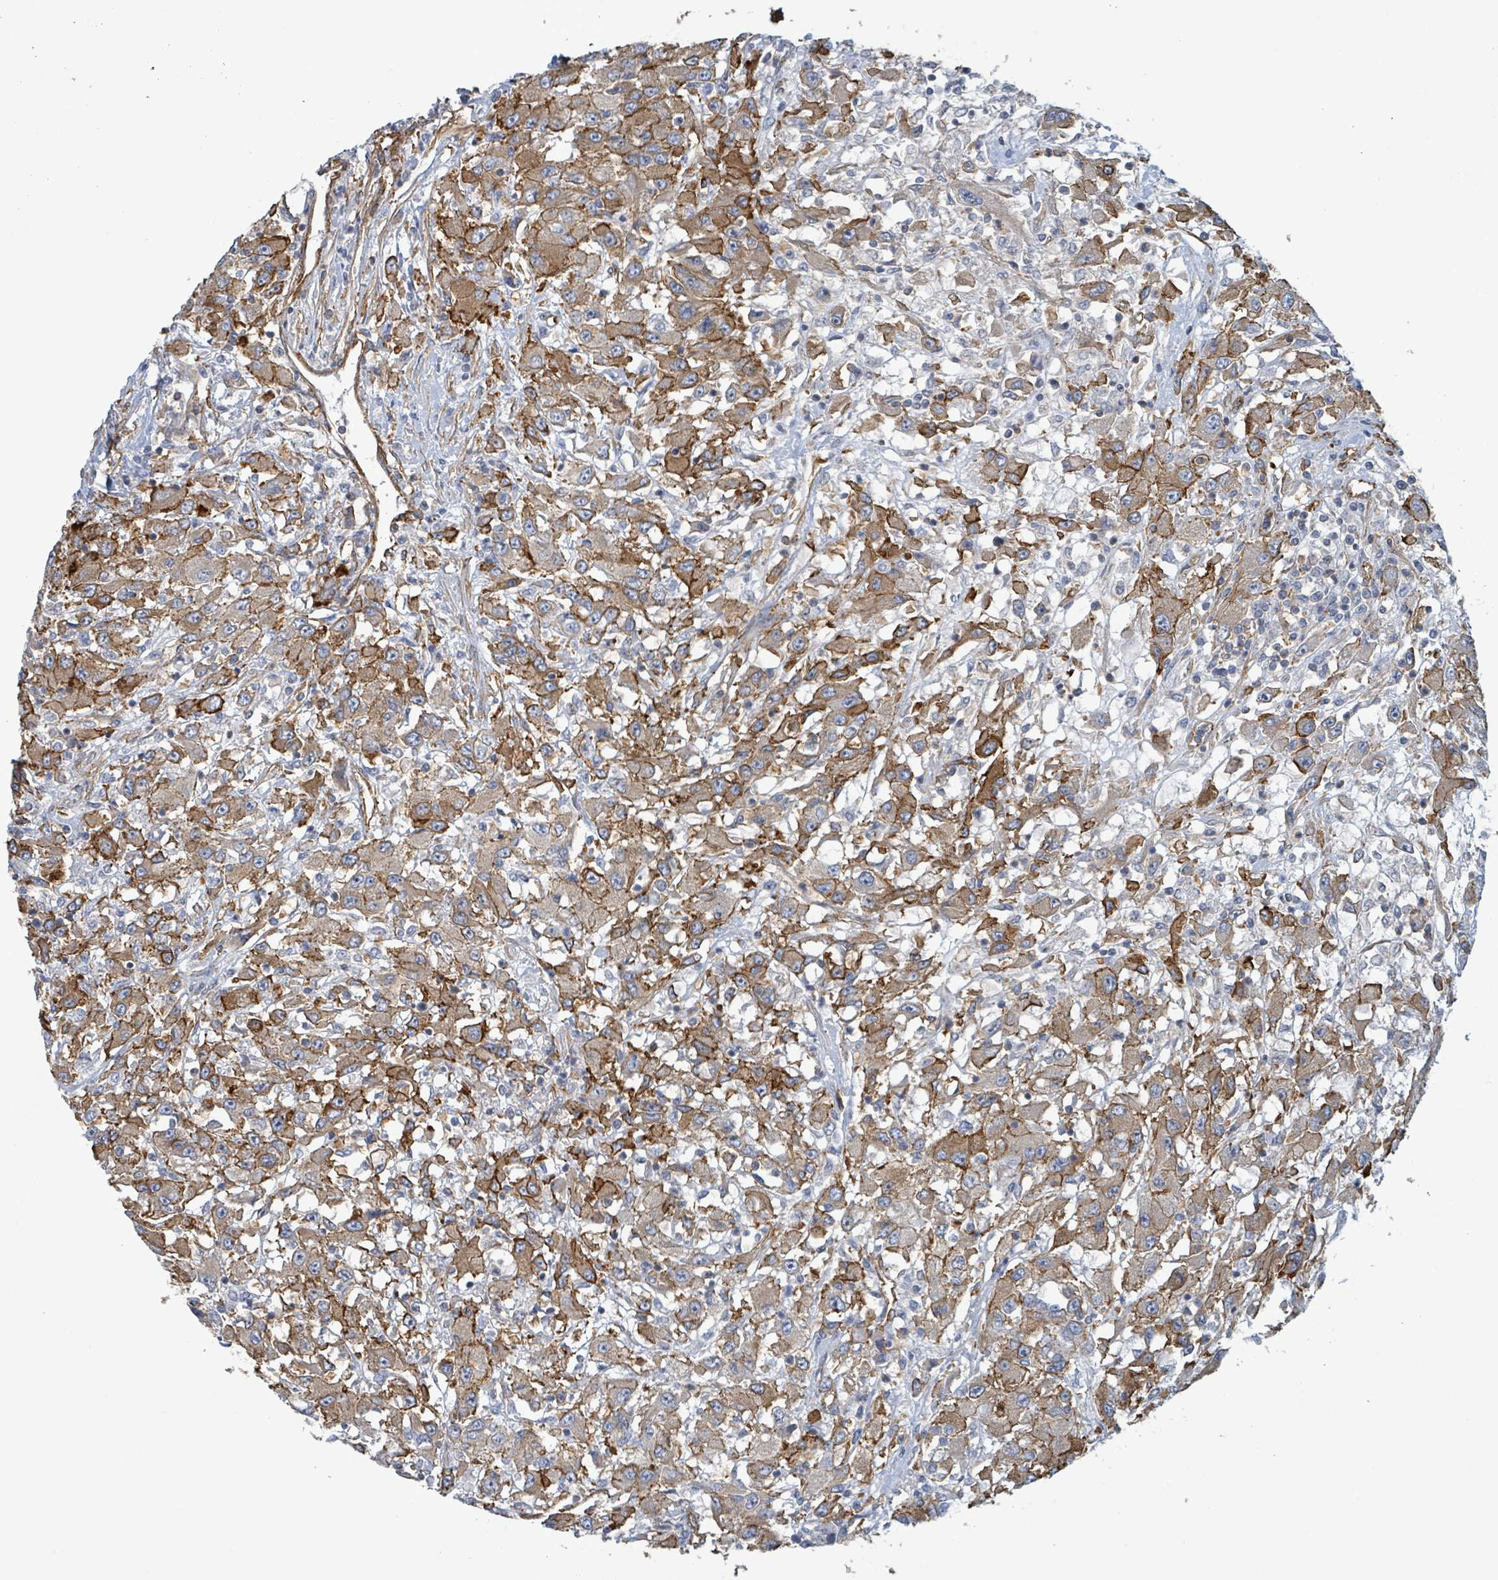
{"staining": {"intensity": "moderate", "quantity": ">75%", "location": "cytoplasmic/membranous"}, "tissue": "renal cancer", "cell_type": "Tumor cells", "image_type": "cancer", "snomed": [{"axis": "morphology", "description": "Adenocarcinoma, NOS"}, {"axis": "topography", "description": "Kidney"}], "caption": "A photomicrograph of human renal cancer (adenocarcinoma) stained for a protein demonstrates moderate cytoplasmic/membranous brown staining in tumor cells.", "gene": "LDOC1", "patient": {"sex": "female", "age": 67}}